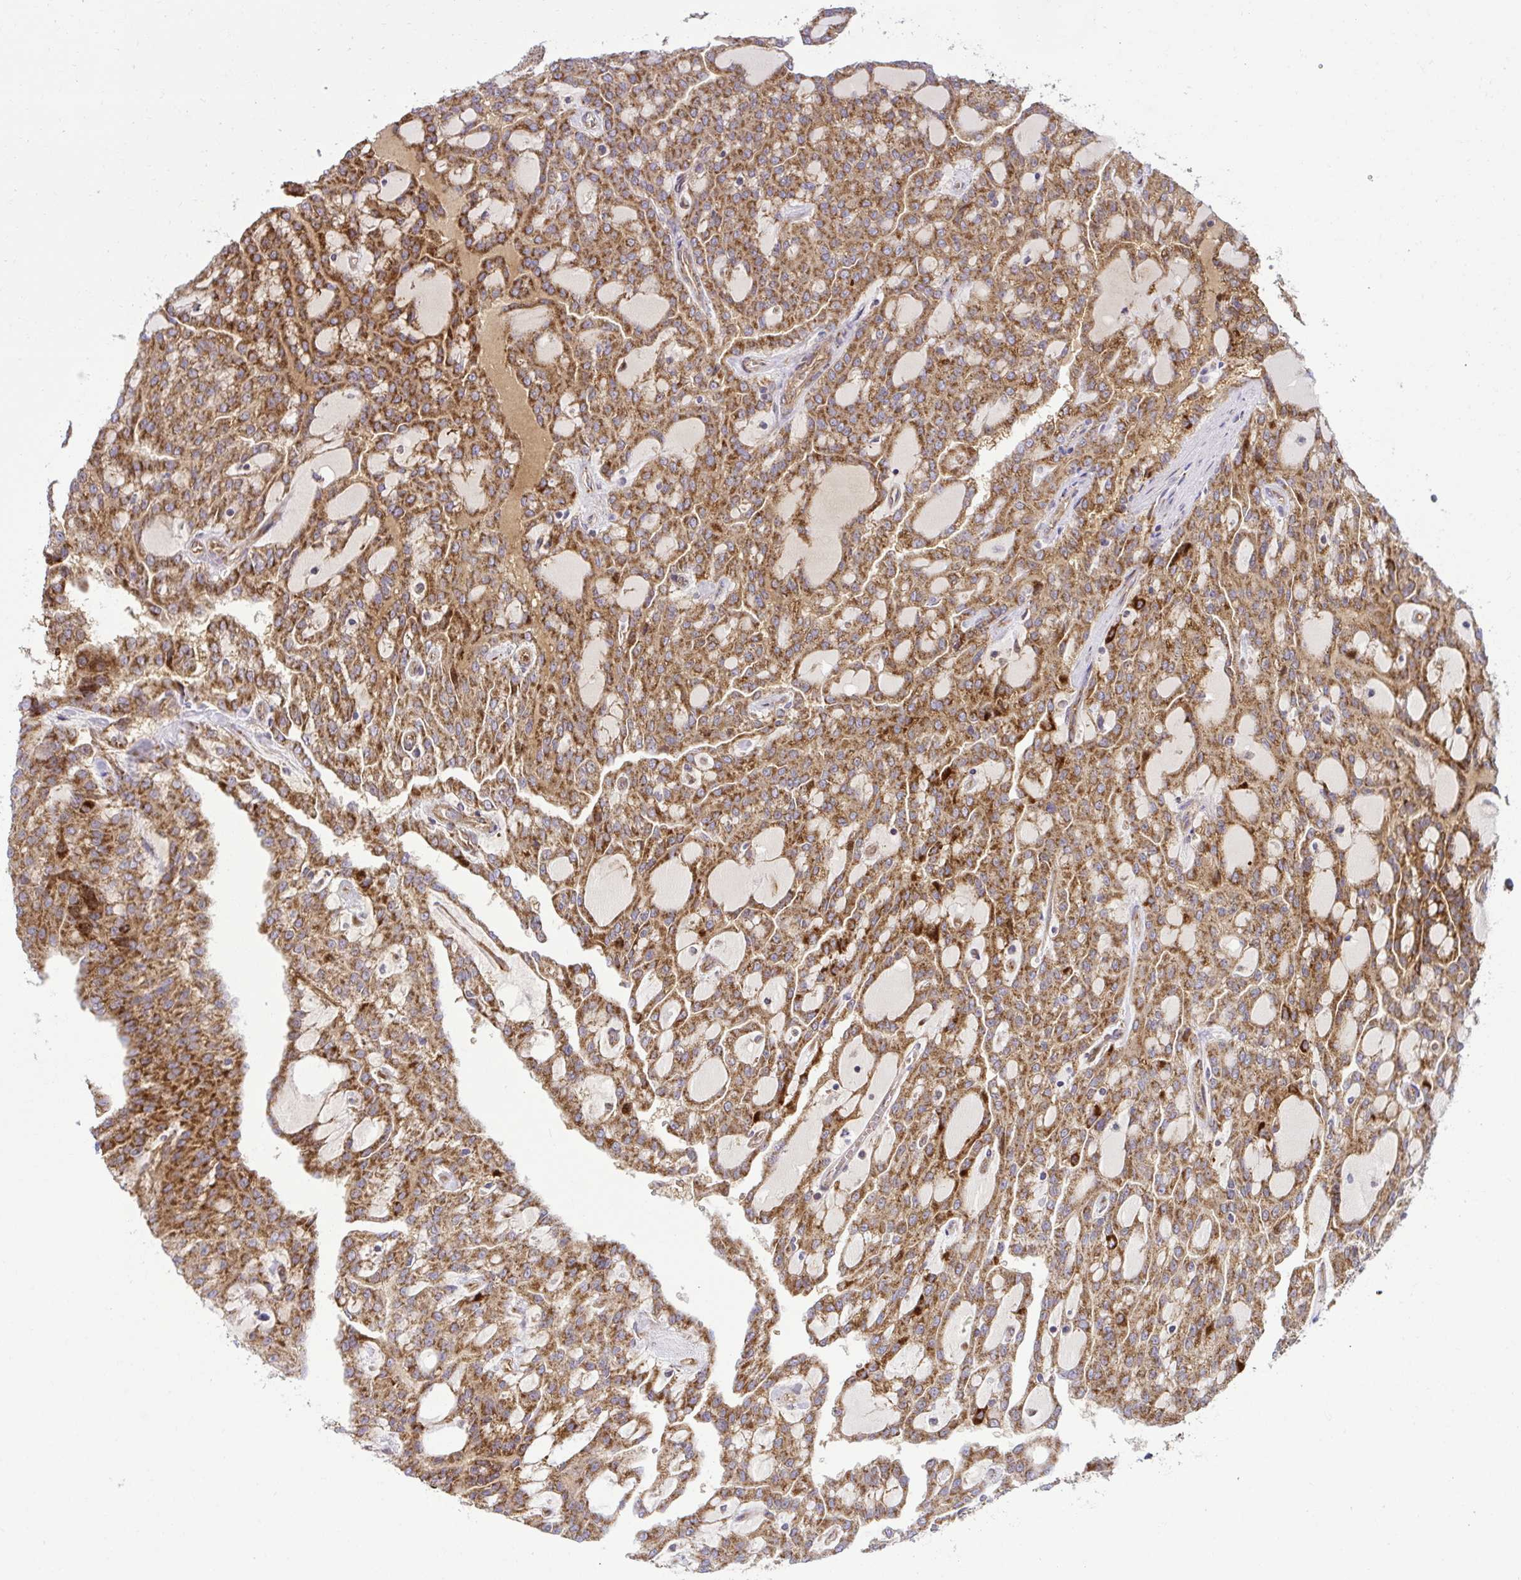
{"staining": {"intensity": "moderate", "quantity": ">75%", "location": "cytoplasmic/membranous"}, "tissue": "renal cancer", "cell_type": "Tumor cells", "image_type": "cancer", "snomed": [{"axis": "morphology", "description": "Adenocarcinoma, NOS"}, {"axis": "topography", "description": "Kidney"}], "caption": "Renal cancer stained with immunohistochemistry (IHC) displays moderate cytoplasmic/membranous staining in about >75% of tumor cells.", "gene": "LIMS1", "patient": {"sex": "male", "age": 63}}